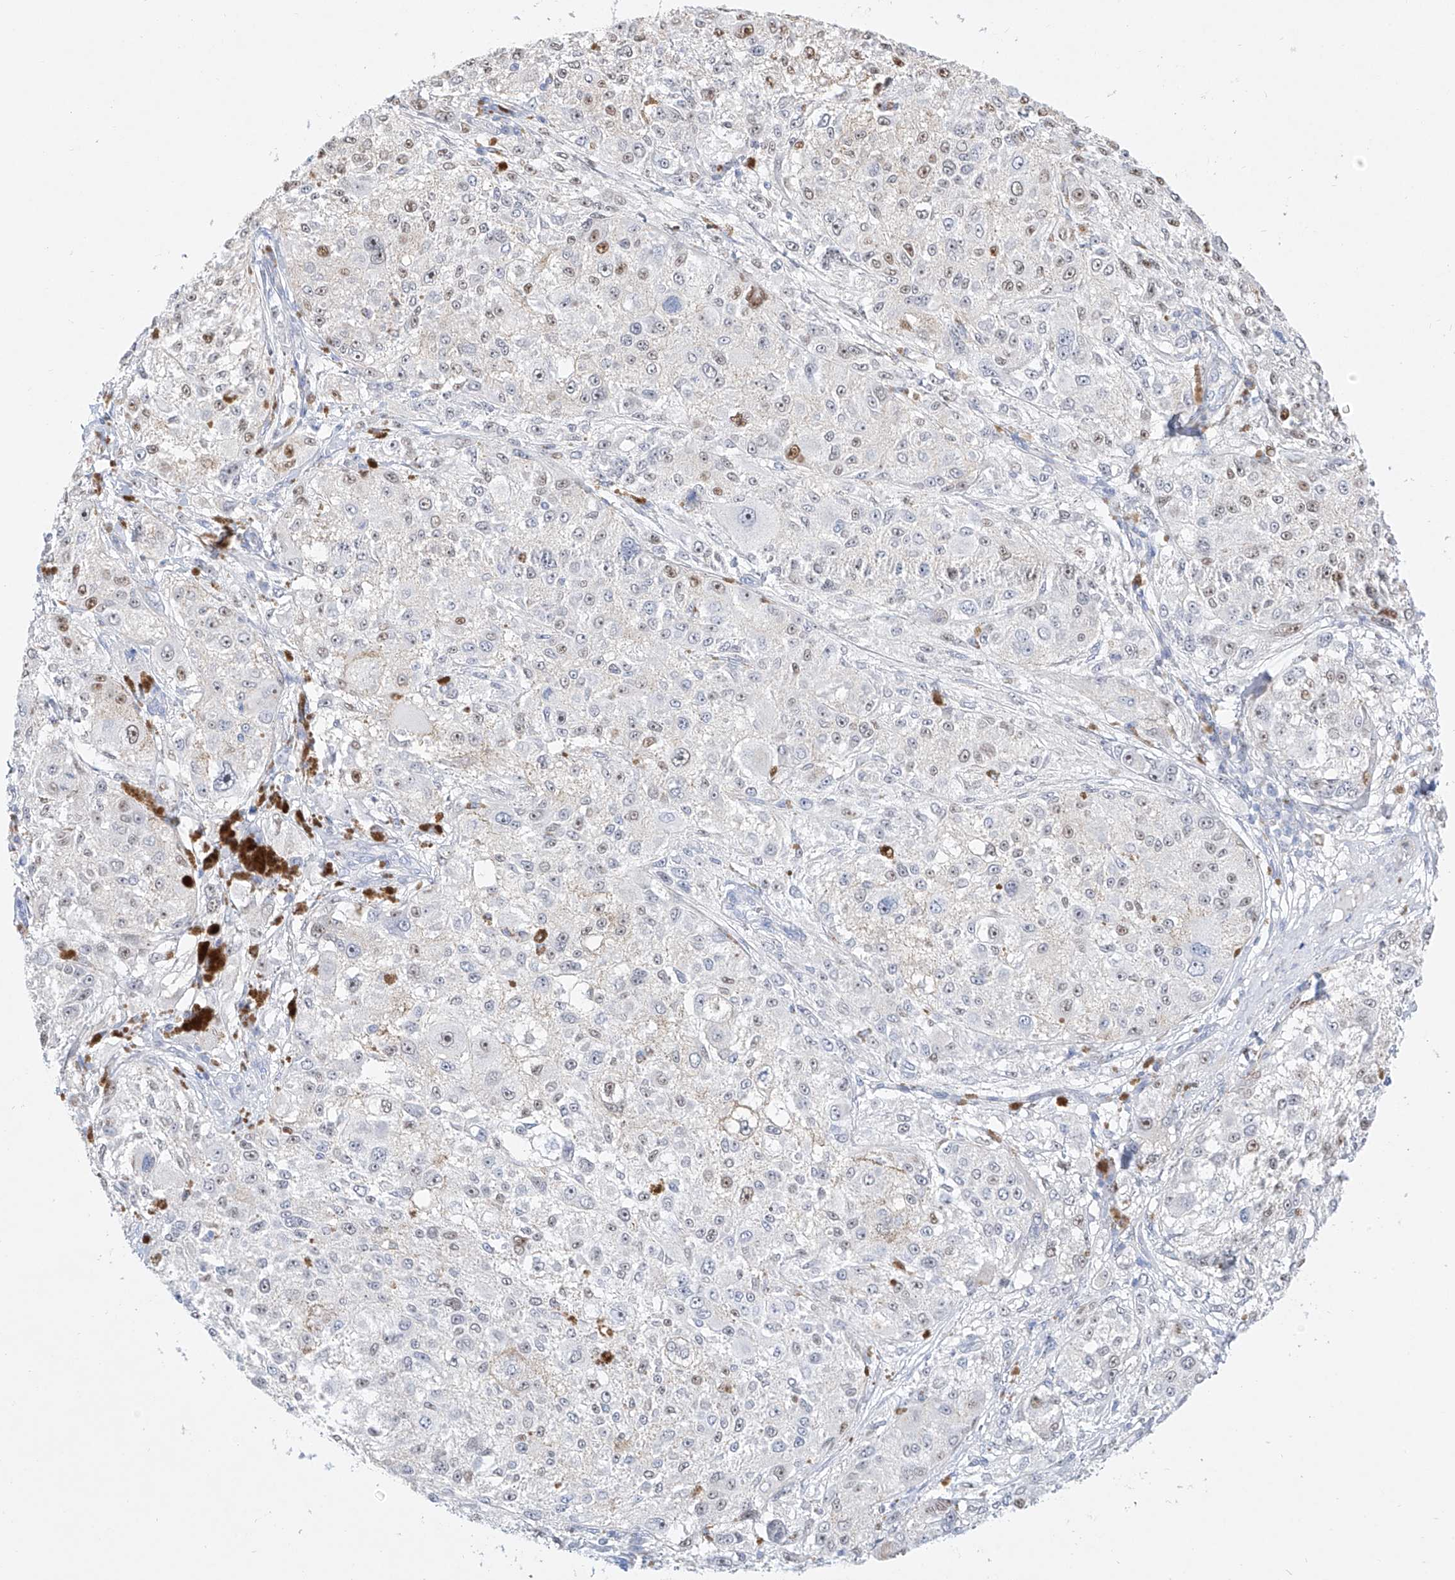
{"staining": {"intensity": "moderate", "quantity": "<25%", "location": "nuclear"}, "tissue": "melanoma", "cell_type": "Tumor cells", "image_type": "cancer", "snomed": [{"axis": "morphology", "description": "Necrosis, NOS"}, {"axis": "morphology", "description": "Malignant melanoma, NOS"}, {"axis": "topography", "description": "Skin"}], "caption": "Immunohistochemical staining of human malignant melanoma reveals moderate nuclear protein expression in about <25% of tumor cells.", "gene": "SNU13", "patient": {"sex": "female", "age": 87}}